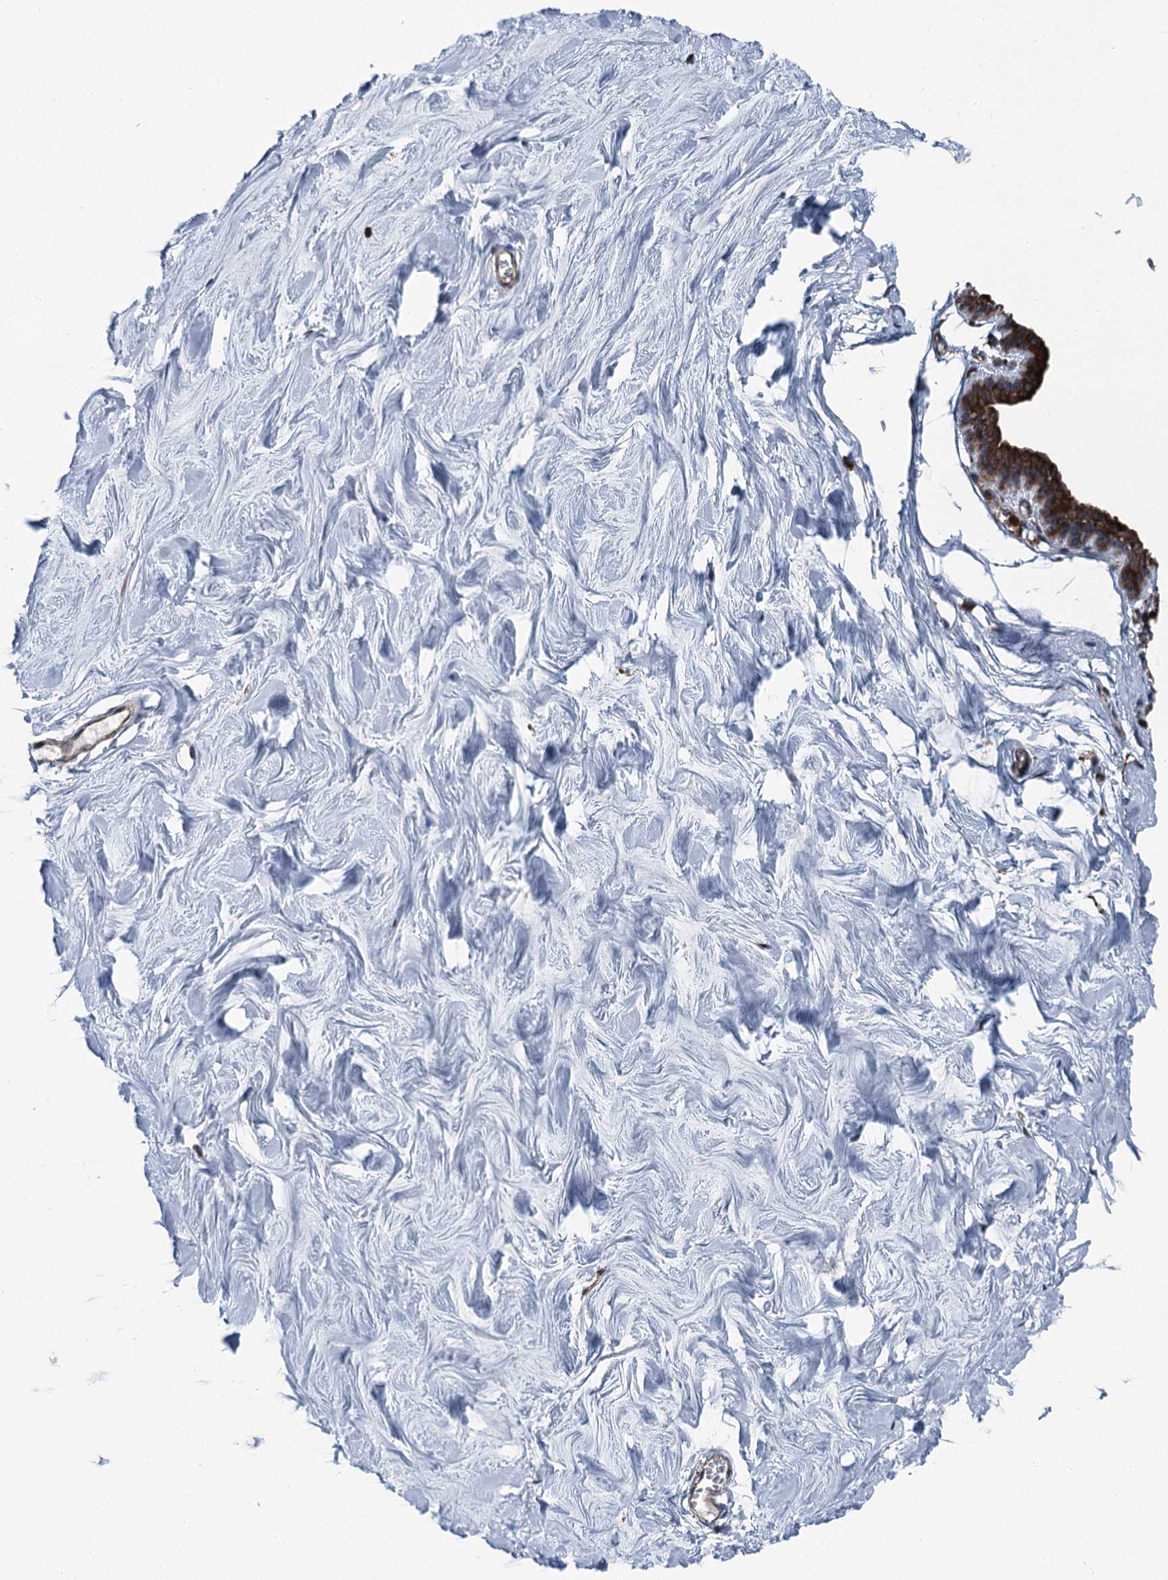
{"staining": {"intensity": "moderate", "quantity": "<25%", "location": "cytoplasmic/membranous"}, "tissue": "breast", "cell_type": "Adipocytes", "image_type": "normal", "snomed": [{"axis": "morphology", "description": "Normal tissue, NOS"}, {"axis": "topography", "description": "Breast"}], "caption": "Moderate cytoplasmic/membranous positivity is identified in about <25% of adipocytes in unremarkable breast. Nuclei are stained in blue.", "gene": "POLR1D", "patient": {"sex": "female", "age": 27}}